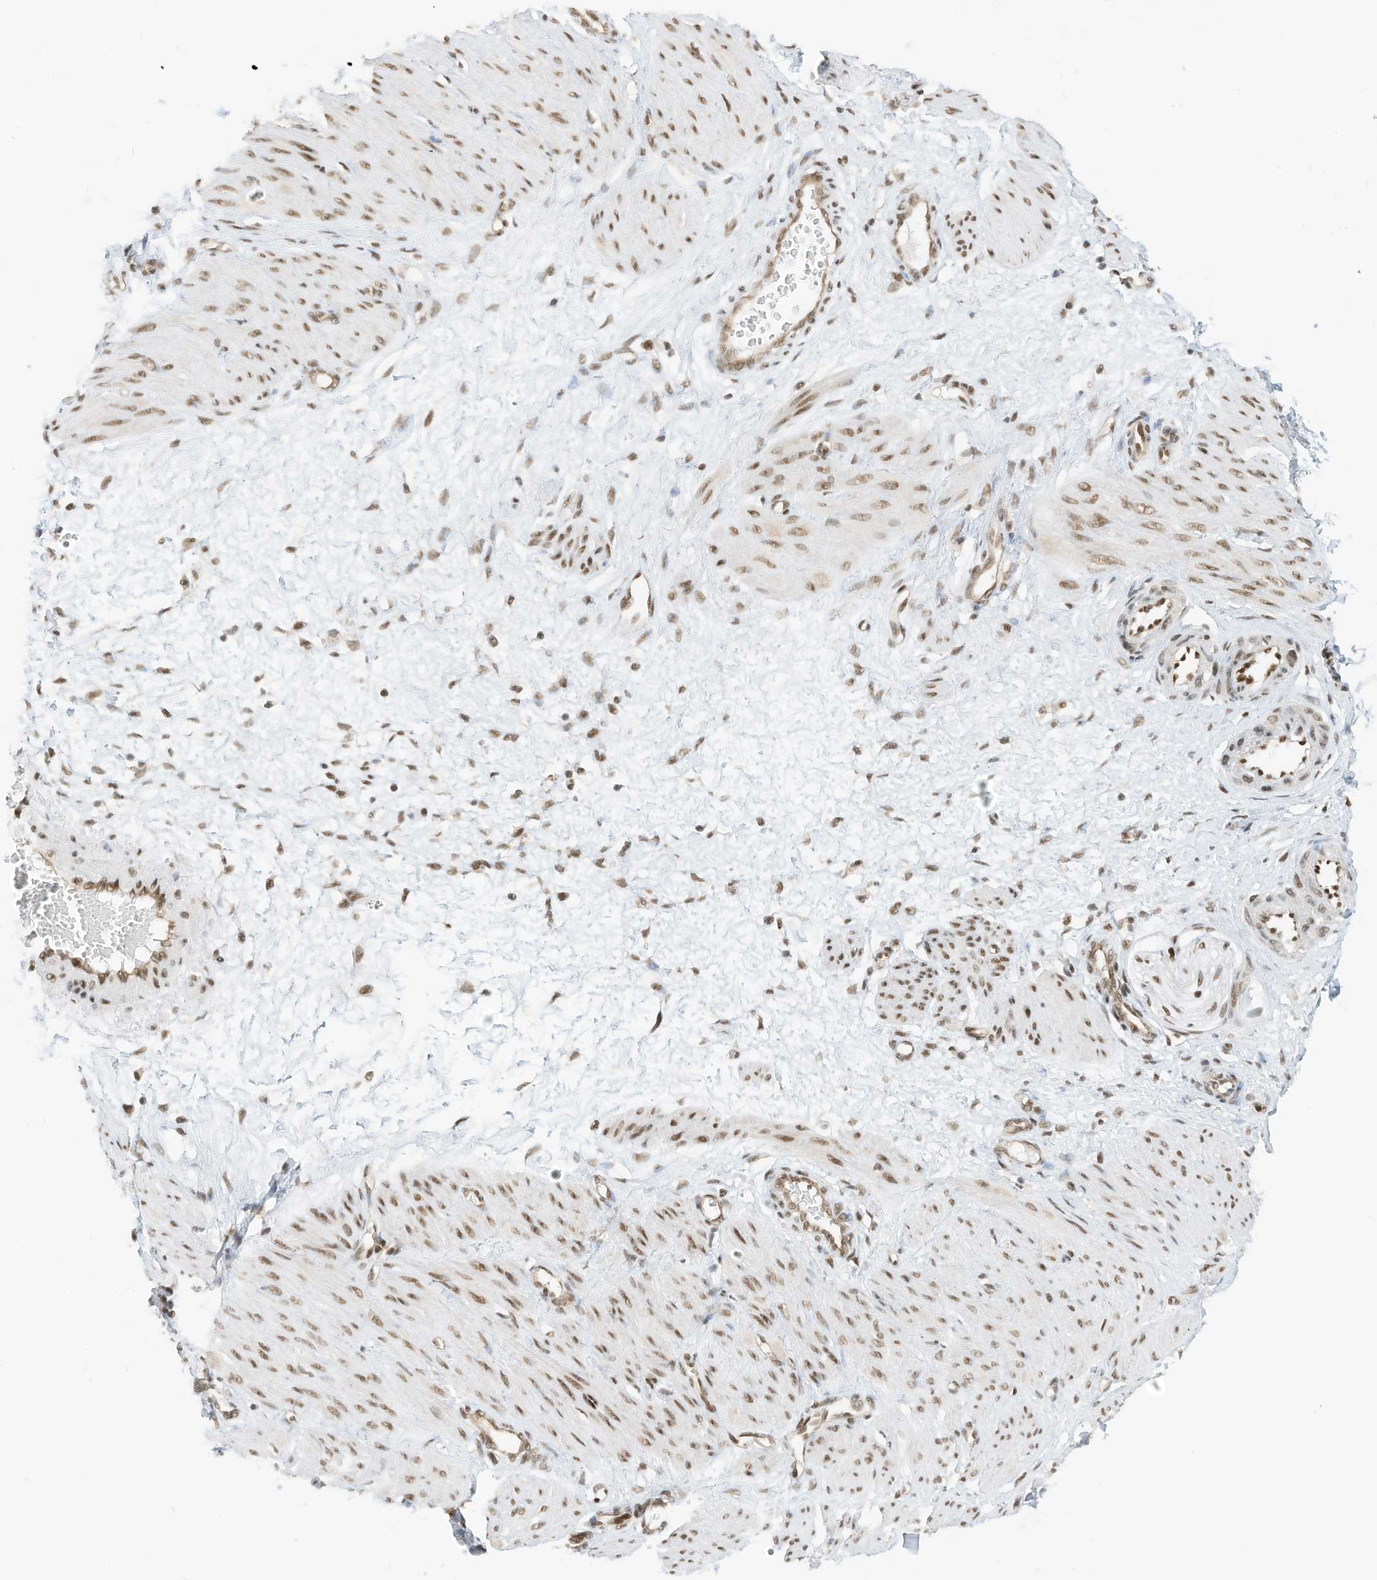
{"staining": {"intensity": "moderate", "quantity": ">75%", "location": "nuclear"}, "tissue": "smooth muscle", "cell_type": "Smooth muscle cells", "image_type": "normal", "snomed": [{"axis": "morphology", "description": "Normal tissue, NOS"}, {"axis": "topography", "description": "Endometrium"}], "caption": "Immunohistochemical staining of unremarkable human smooth muscle exhibits medium levels of moderate nuclear expression in about >75% of smooth muscle cells. (Brightfield microscopy of DAB IHC at high magnification).", "gene": "AURKAIP1", "patient": {"sex": "female", "age": 33}}